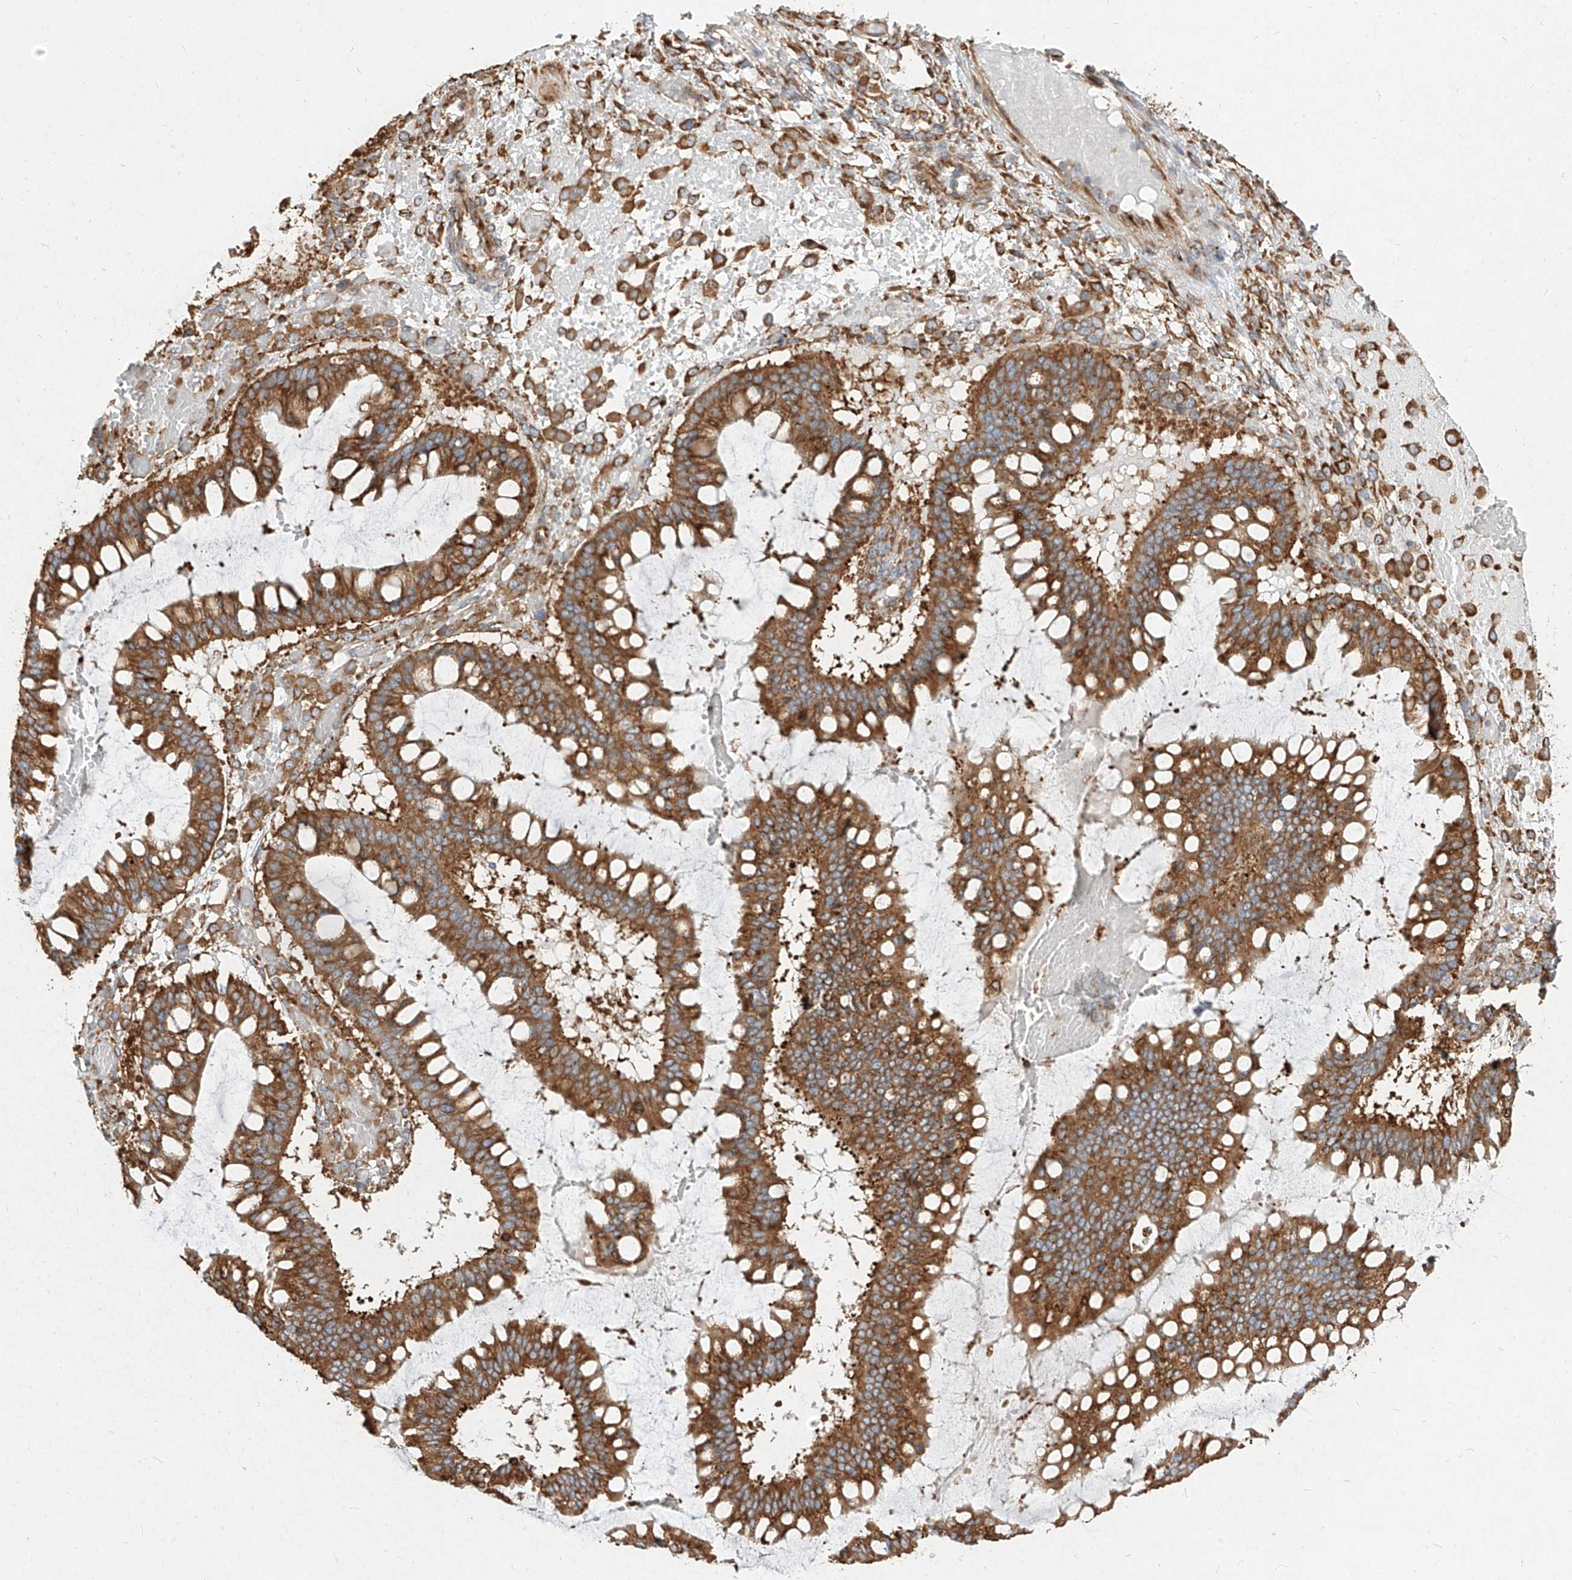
{"staining": {"intensity": "moderate", "quantity": ">75%", "location": "cytoplasmic/membranous"}, "tissue": "ovarian cancer", "cell_type": "Tumor cells", "image_type": "cancer", "snomed": [{"axis": "morphology", "description": "Cystadenocarcinoma, mucinous, NOS"}, {"axis": "topography", "description": "Ovary"}], "caption": "Ovarian mucinous cystadenocarcinoma stained with DAB immunohistochemistry (IHC) shows medium levels of moderate cytoplasmic/membranous staining in about >75% of tumor cells.", "gene": "RPS25", "patient": {"sex": "female", "age": 73}}